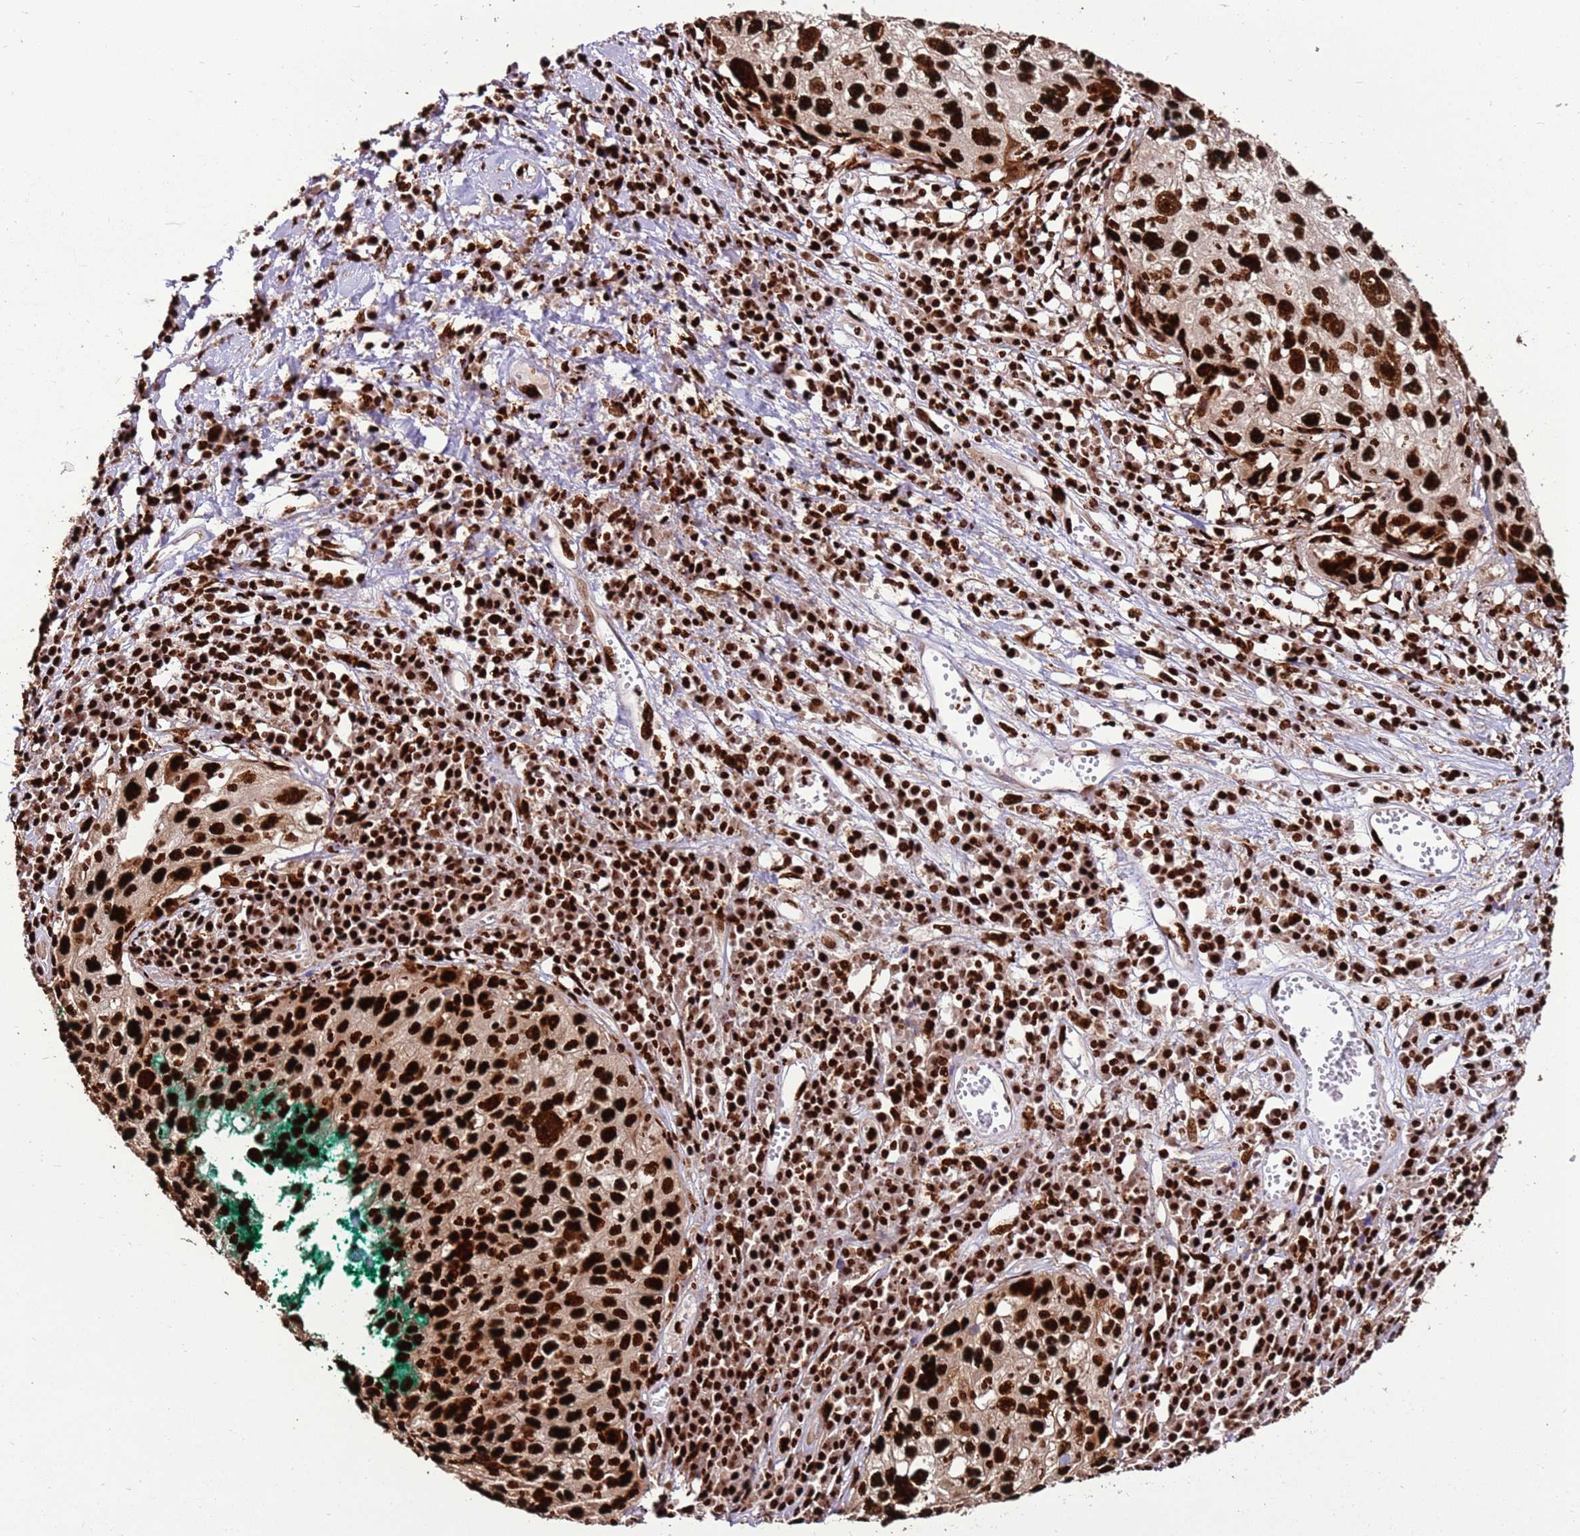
{"staining": {"intensity": "strong", "quantity": ">75%", "location": "nuclear"}, "tissue": "cervical cancer", "cell_type": "Tumor cells", "image_type": "cancer", "snomed": [{"axis": "morphology", "description": "Squamous cell carcinoma, NOS"}, {"axis": "topography", "description": "Cervix"}], "caption": "Squamous cell carcinoma (cervical) was stained to show a protein in brown. There is high levels of strong nuclear expression in approximately >75% of tumor cells.", "gene": "HNRNPAB", "patient": {"sex": "female", "age": 57}}